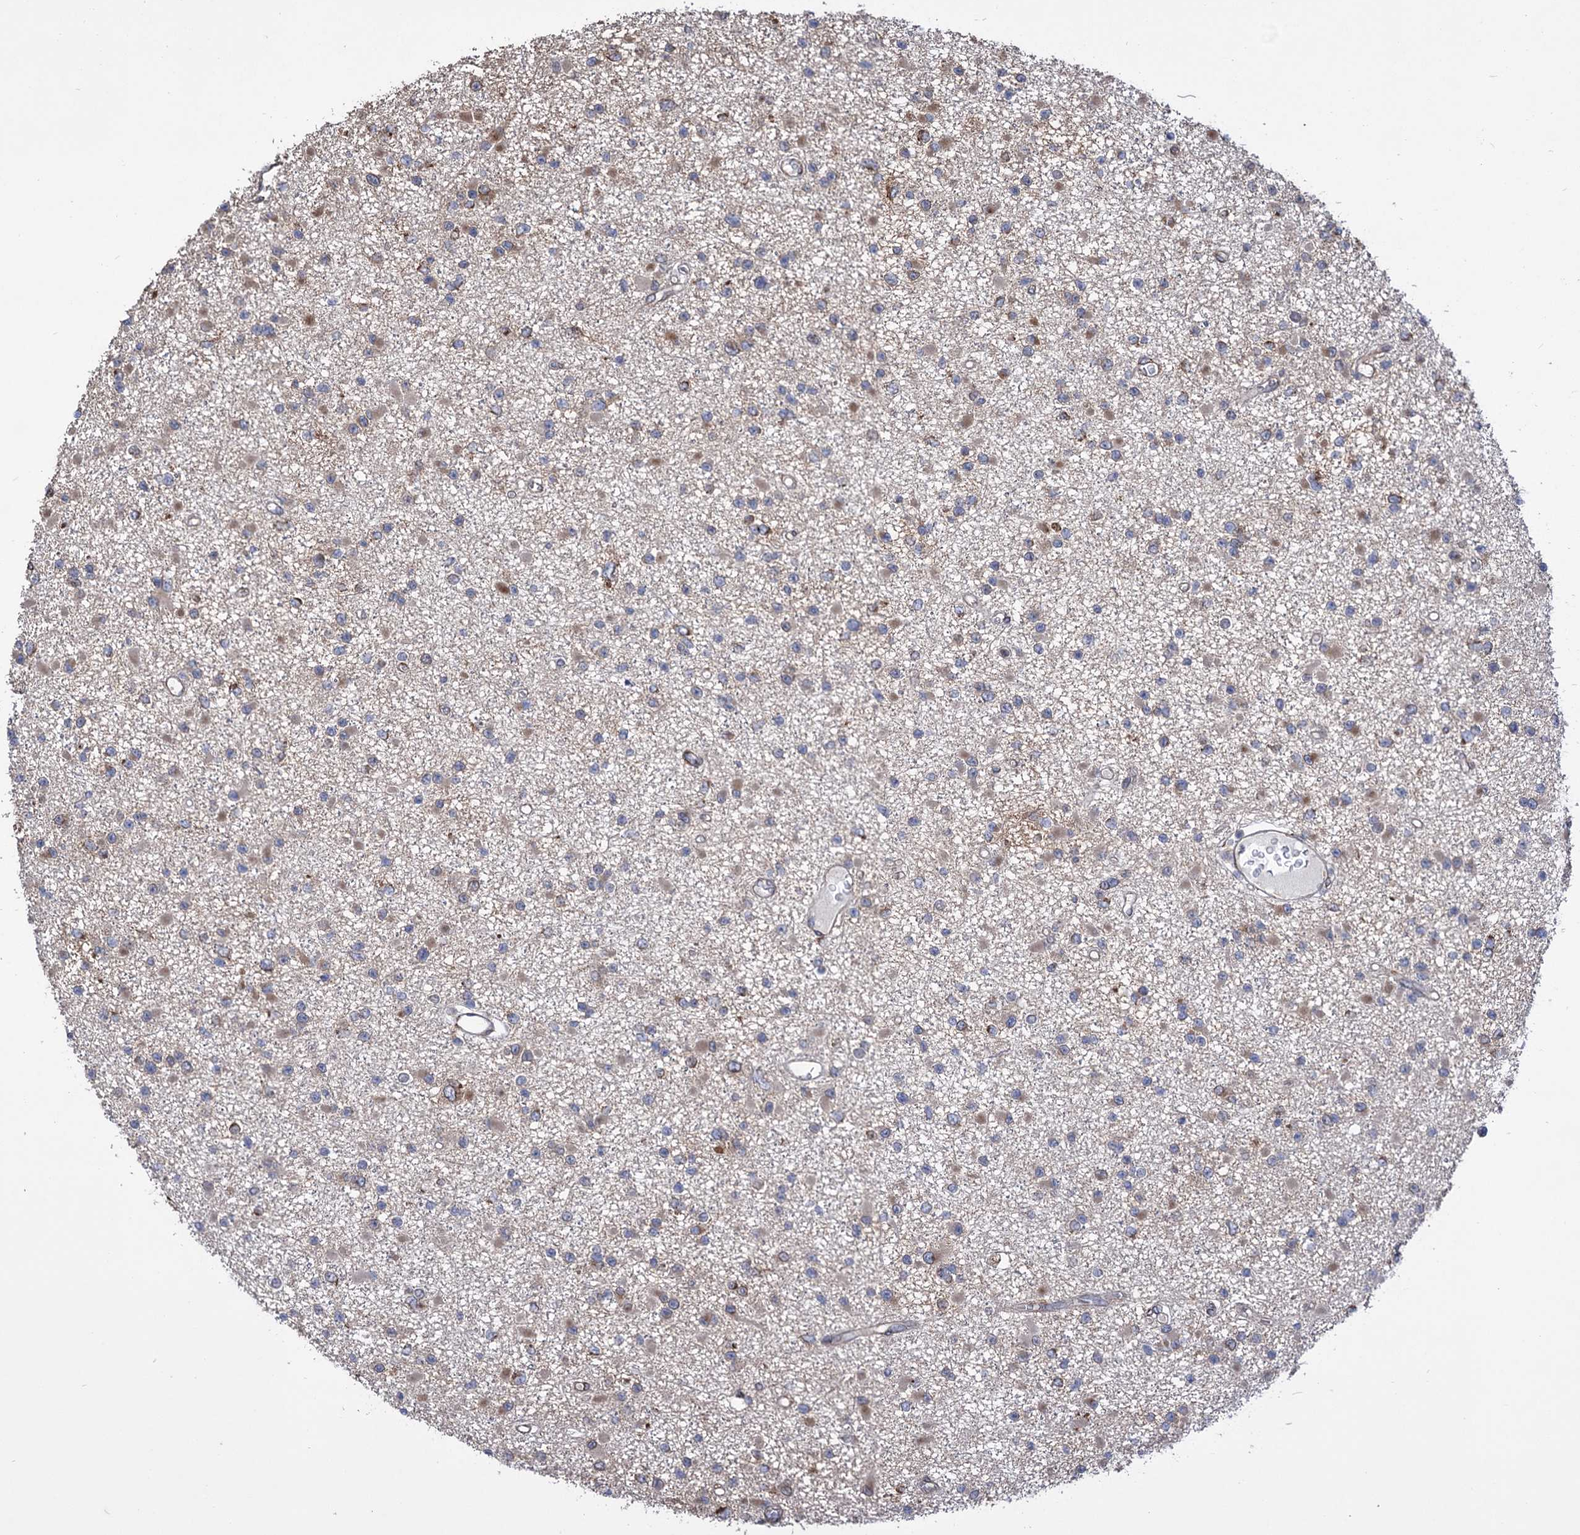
{"staining": {"intensity": "moderate", "quantity": "<25%", "location": "cytoplasmic/membranous"}, "tissue": "glioma", "cell_type": "Tumor cells", "image_type": "cancer", "snomed": [{"axis": "morphology", "description": "Glioma, malignant, Low grade"}, {"axis": "topography", "description": "Brain"}], "caption": "An immunohistochemistry photomicrograph of tumor tissue is shown. Protein staining in brown shows moderate cytoplasmic/membranous positivity in glioma within tumor cells.", "gene": "CDAN1", "patient": {"sex": "female", "age": 22}}